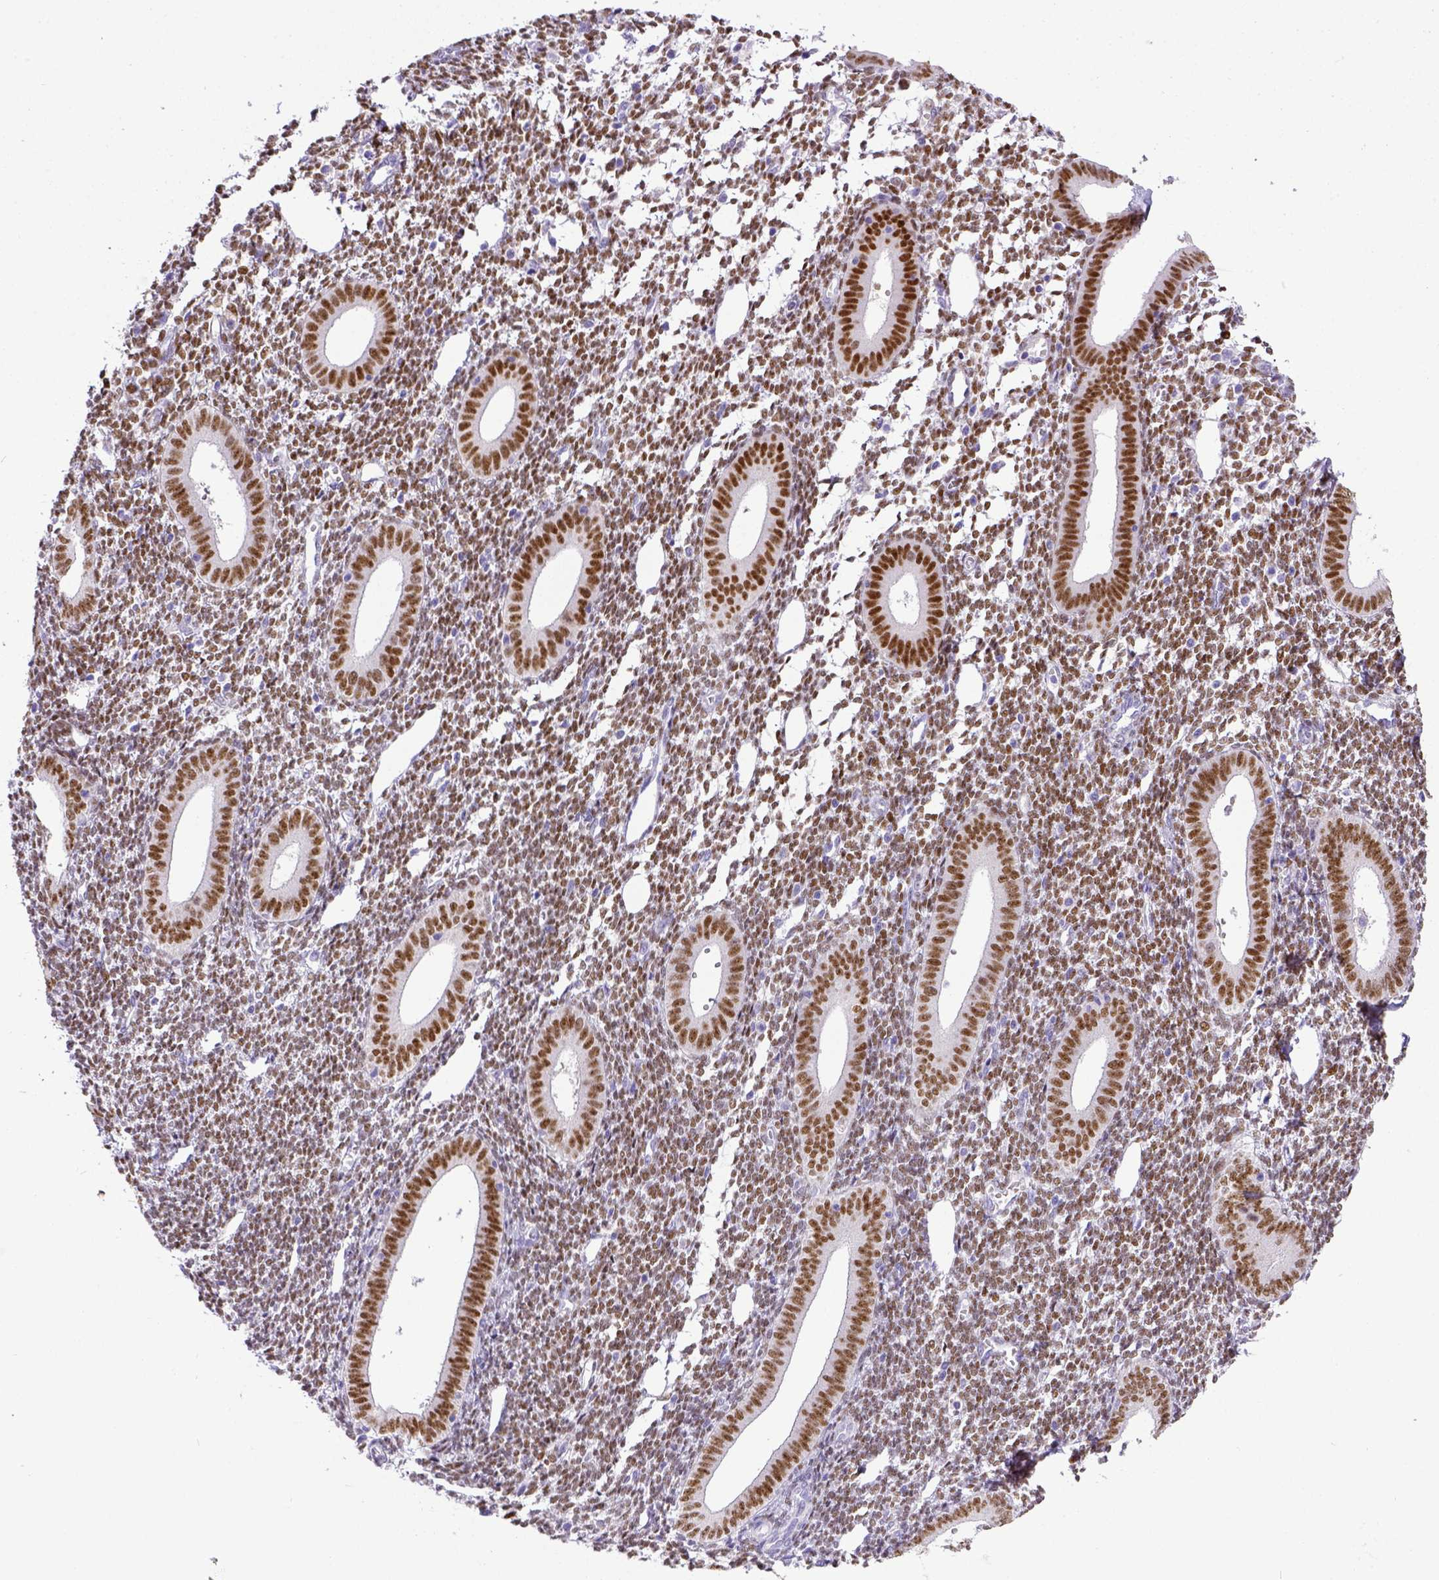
{"staining": {"intensity": "weak", "quantity": "25%-75%", "location": "nuclear"}, "tissue": "endometrium", "cell_type": "Cells in endometrial stroma", "image_type": "normal", "snomed": [{"axis": "morphology", "description": "Normal tissue, NOS"}, {"axis": "topography", "description": "Endometrium"}], "caption": "Brown immunohistochemical staining in unremarkable human endometrium shows weak nuclear positivity in about 25%-75% of cells in endometrial stroma. Using DAB (3,3'-diaminobenzidine) (brown) and hematoxylin (blue) stains, captured at high magnification using brightfield microscopy.", "gene": "ESR1", "patient": {"sex": "female", "age": 25}}